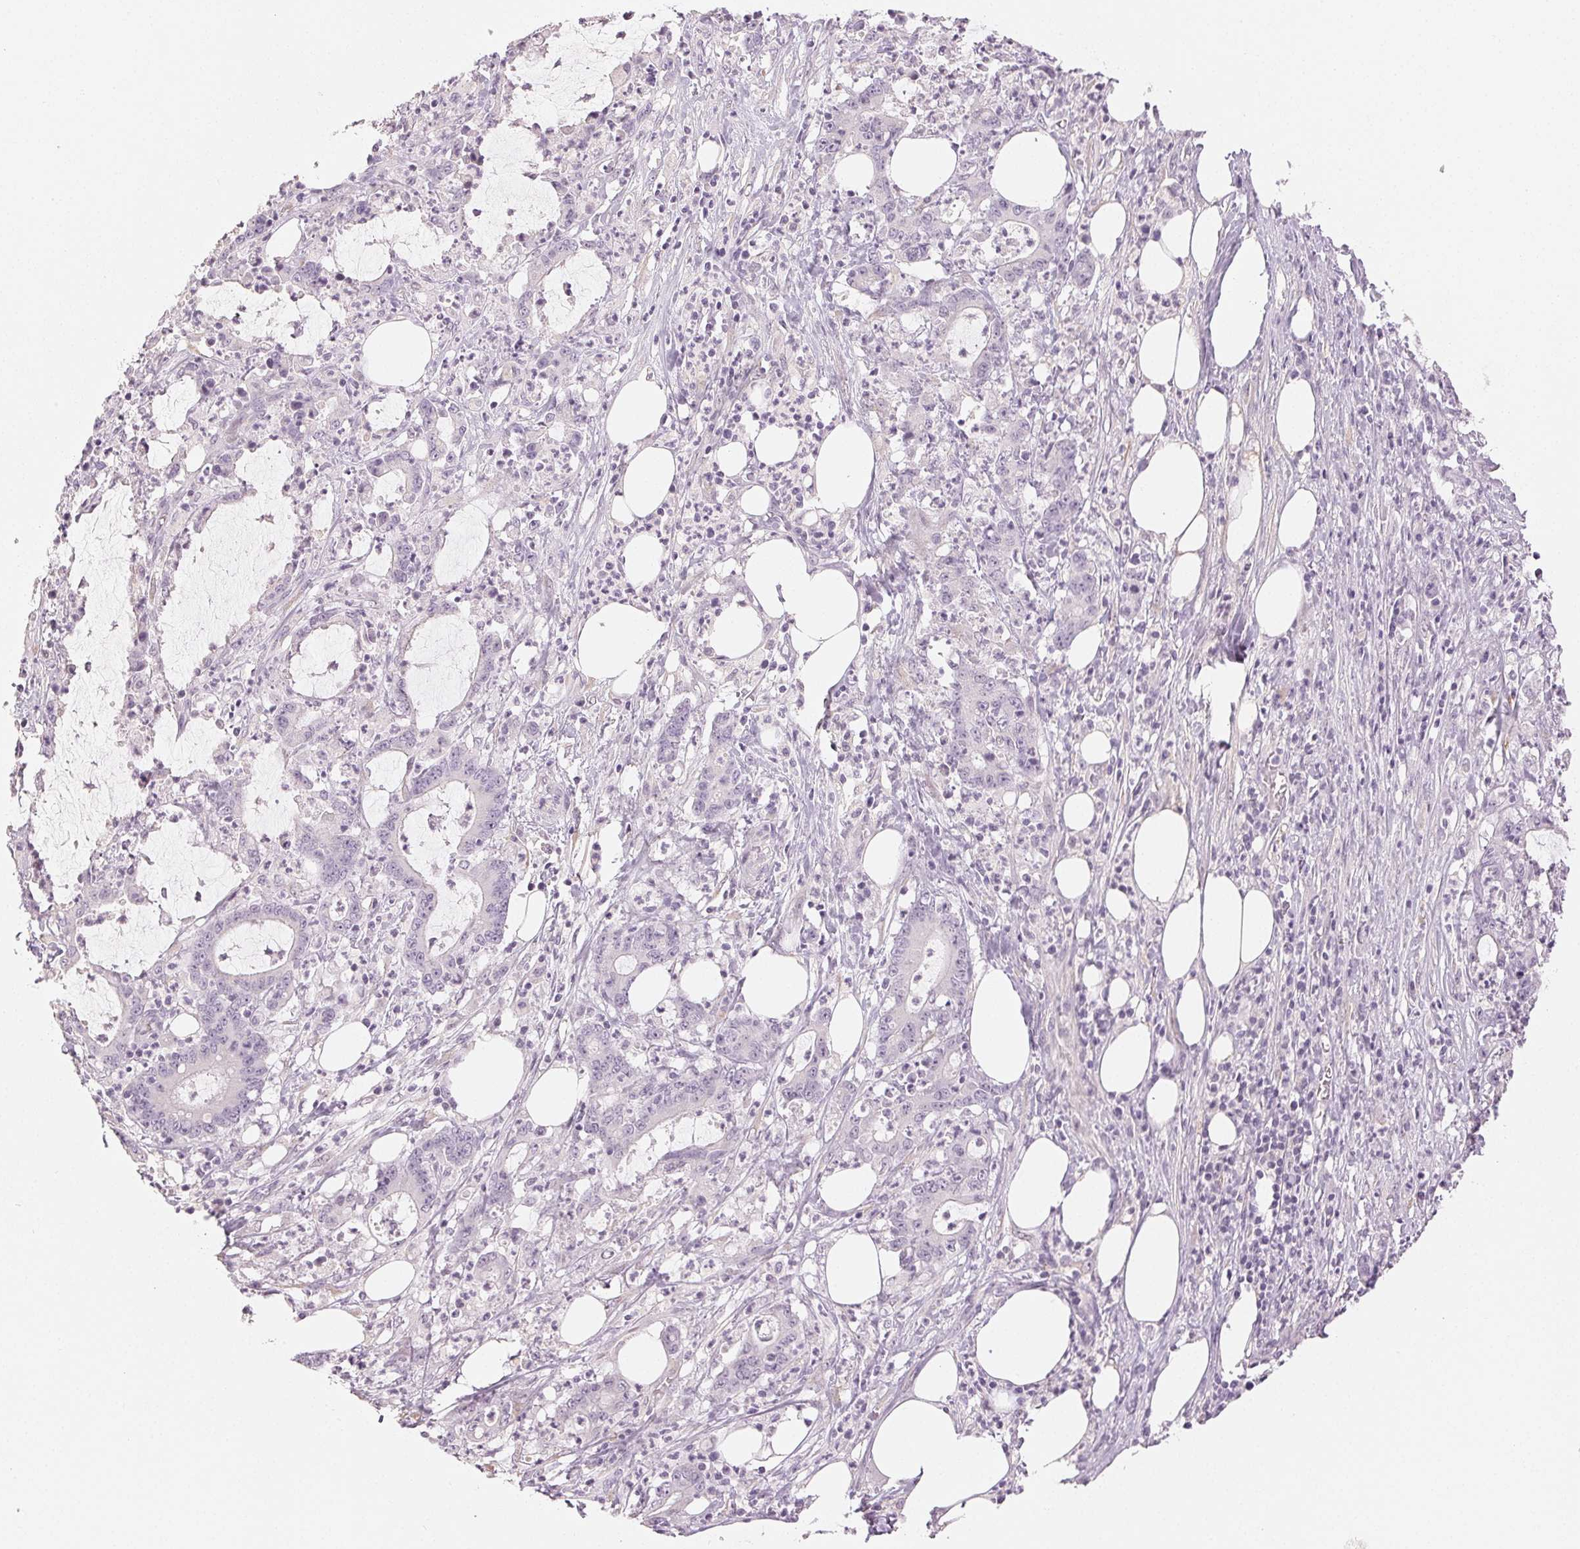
{"staining": {"intensity": "negative", "quantity": "none", "location": "none"}, "tissue": "stomach cancer", "cell_type": "Tumor cells", "image_type": "cancer", "snomed": [{"axis": "morphology", "description": "Adenocarcinoma, NOS"}, {"axis": "topography", "description": "Stomach, upper"}], "caption": "This histopathology image is of stomach cancer (adenocarcinoma) stained with IHC to label a protein in brown with the nuclei are counter-stained blue. There is no positivity in tumor cells.", "gene": "MAP1LC3A", "patient": {"sex": "male", "age": 68}}